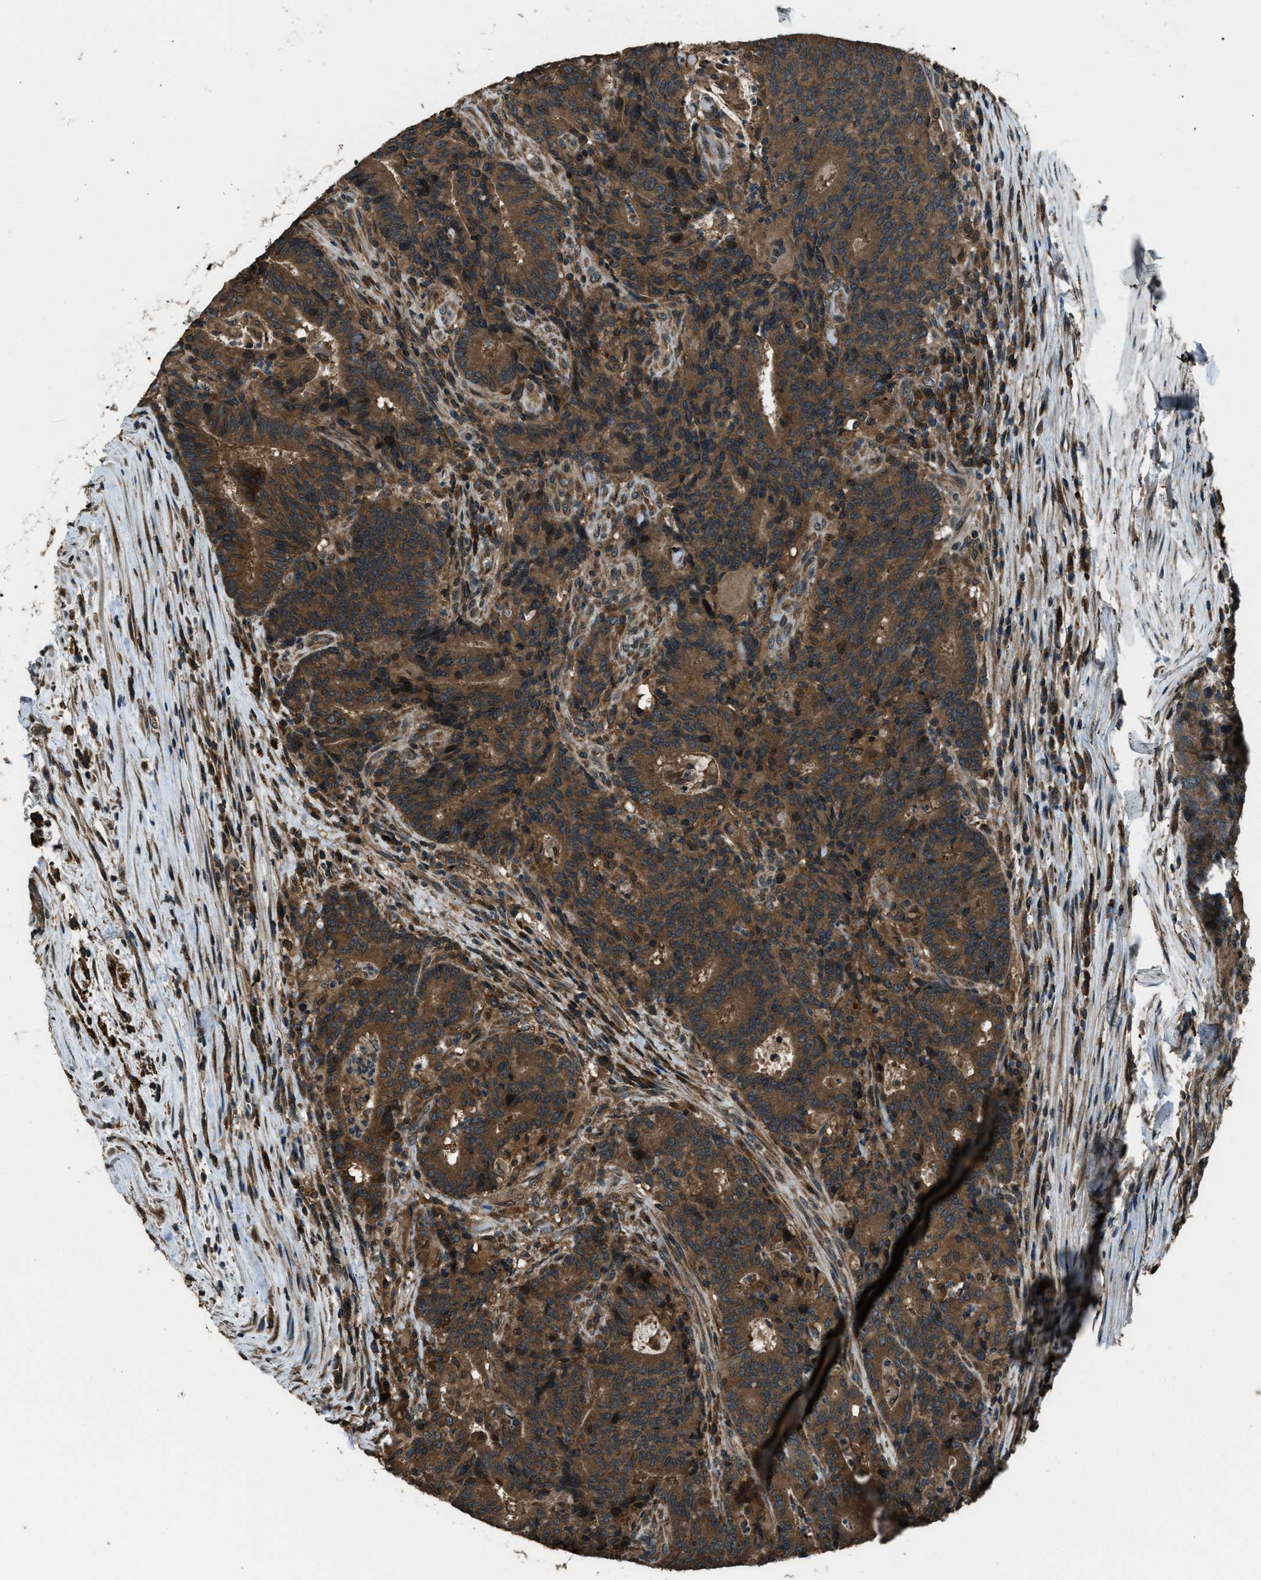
{"staining": {"intensity": "moderate", "quantity": ">75%", "location": "cytoplasmic/membranous"}, "tissue": "colorectal cancer", "cell_type": "Tumor cells", "image_type": "cancer", "snomed": [{"axis": "morphology", "description": "Normal tissue, NOS"}, {"axis": "morphology", "description": "Adenocarcinoma, NOS"}, {"axis": "topography", "description": "Colon"}], "caption": "Colorectal adenocarcinoma stained with a protein marker displays moderate staining in tumor cells.", "gene": "TRIM4", "patient": {"sex": "female", "age": 75}}